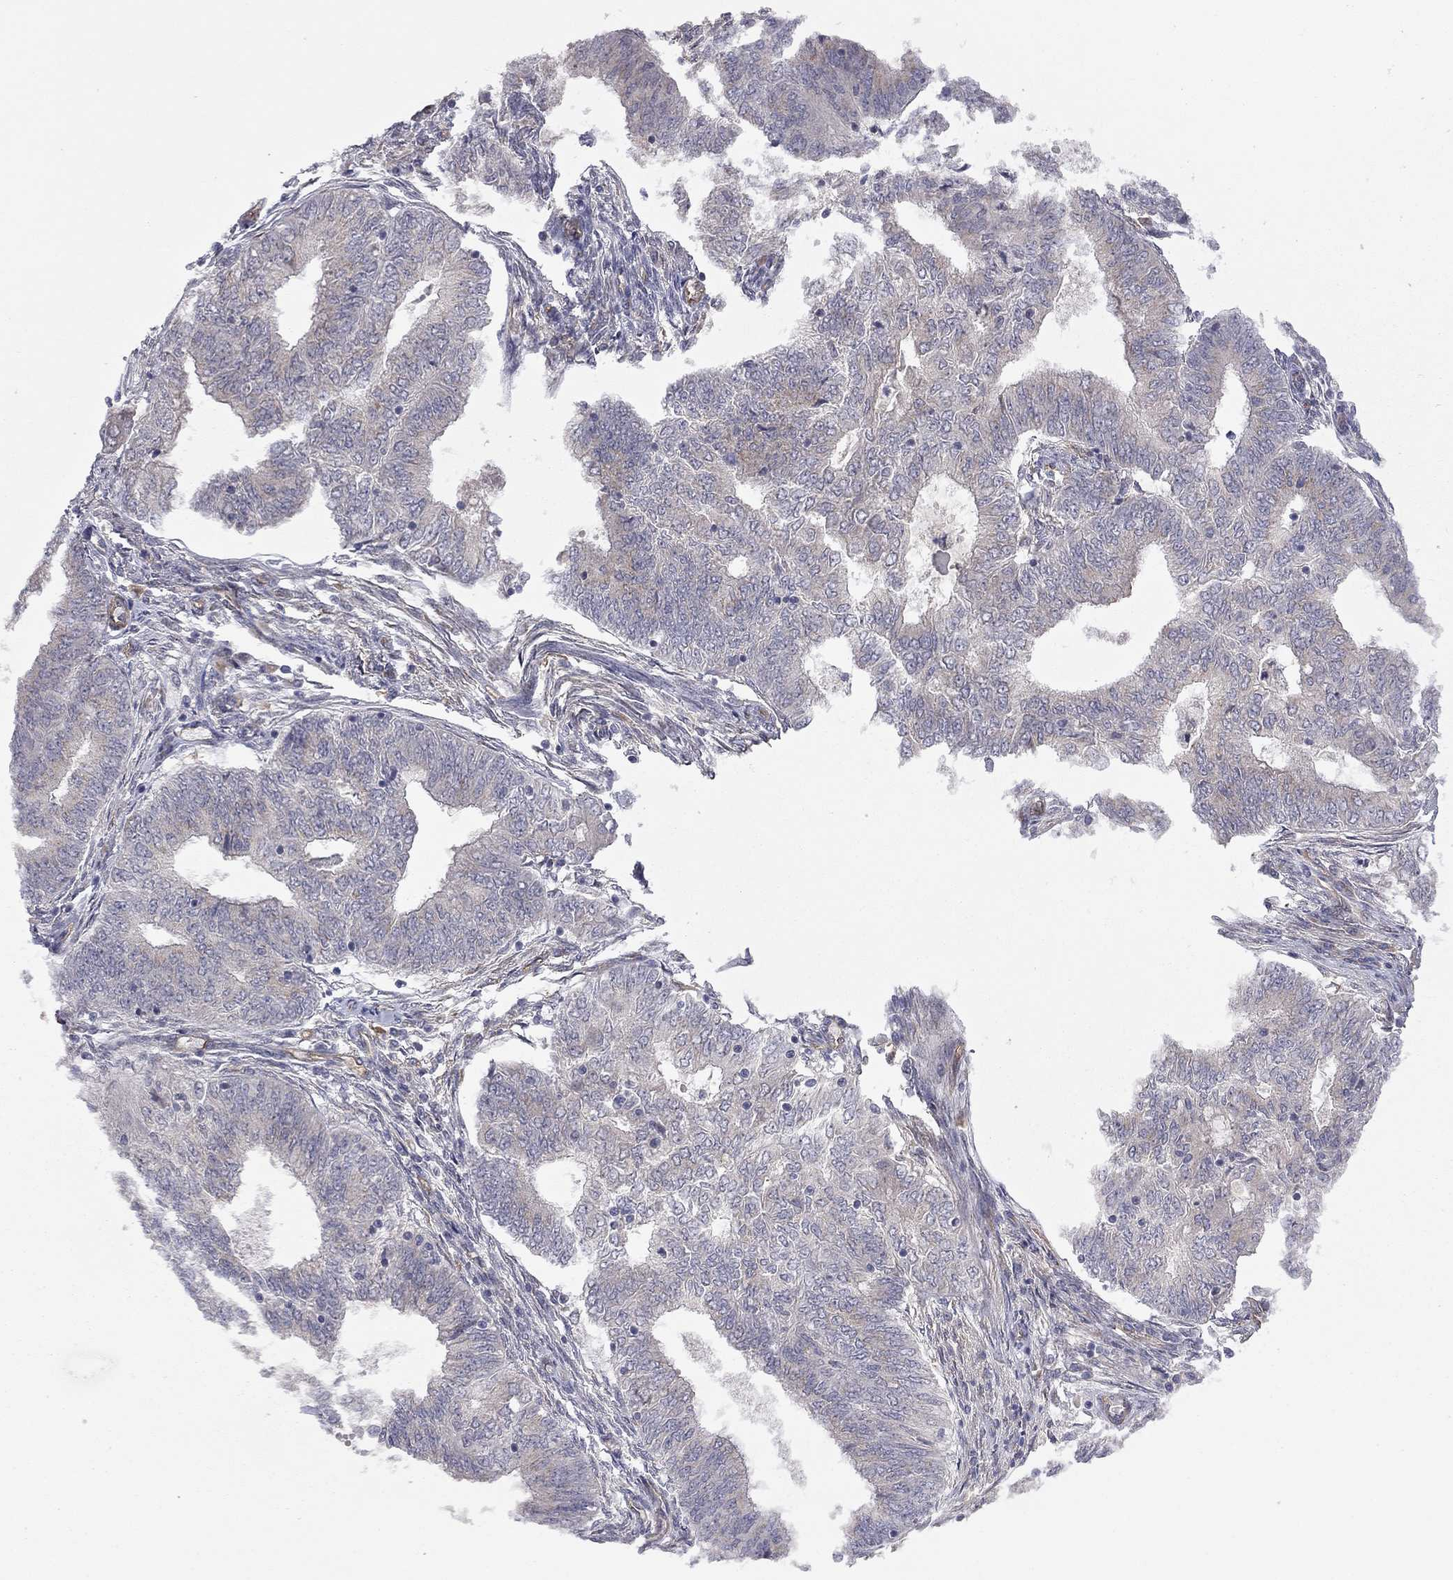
{"staining": {"intensity": "negative", "quantity": "none", "location": "none"}, "tissue": "endometrial cancer", "cell_type": "Tumor cells", "image_type": "cancer", "snomed": [{"axis": "morphology", "description": "Adenocarcinoma, NOS"}, {"axis": "topography", "description": "Endometrium"}], "caption": "Tumor cells are negative for brown protein staining in adenocarcinoma (endometrial).", "gene": "EXOC3L2", "patient": {"sex": "female", "age": 62}}